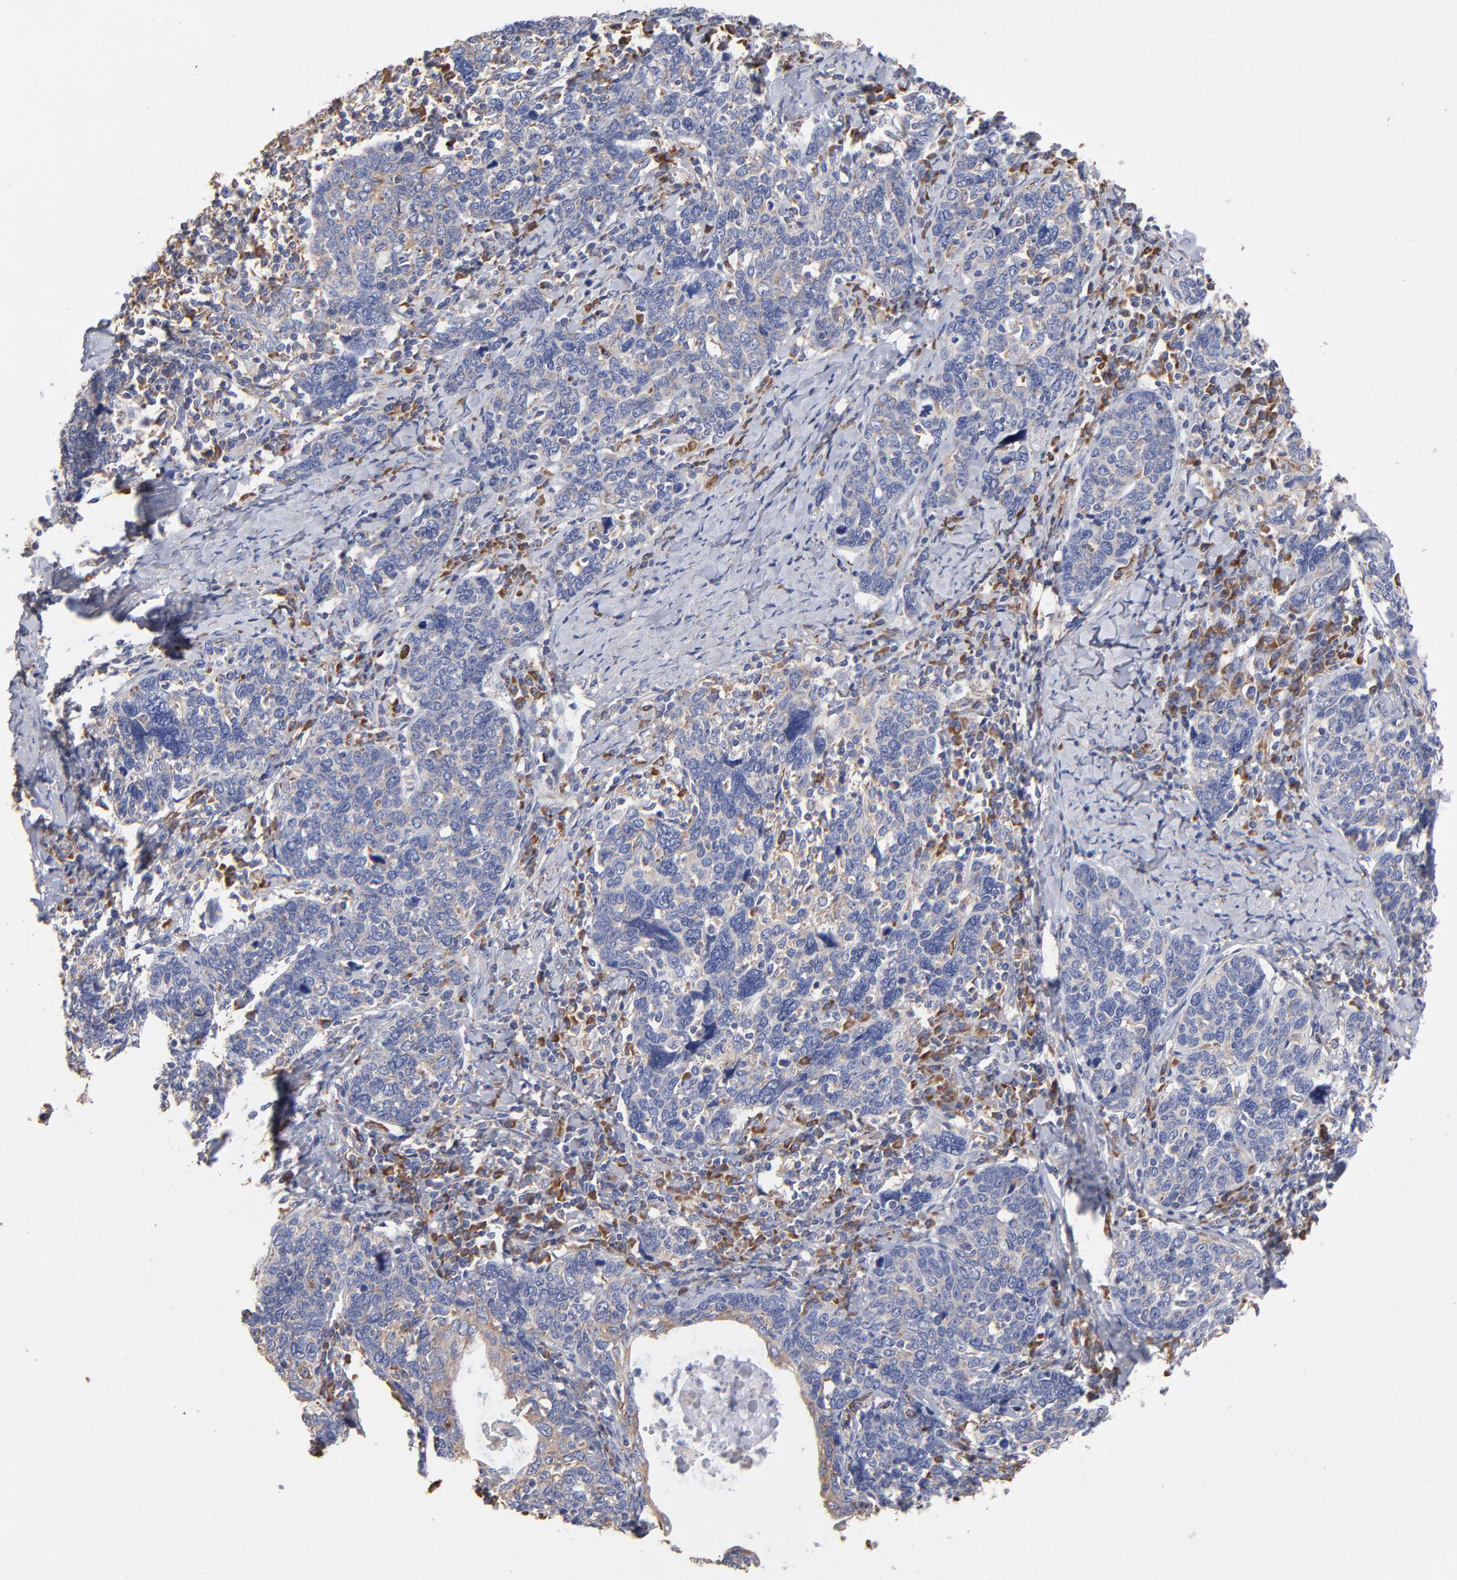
{"staining": {"intensity": "weak", "quantity": ">75%", "location": "cytoplasmic/membranous"}, "tissue": "cervical cancer", "cell_type": "Tumor cells", "image_type": "cancer", "snomed": [{"axis": "morphology", "description": "Squamous cell carcinoma, NOS"}, {"axis": "topography", "description": "Cervix"}], "caption": "DAB (3,3'-diaminobenzidine) immunohistochemical staining of human squamous cell carcinoma (cervical) demonstrates weak cytoplasmic/membranous protein staining in approximately >75% of tumor cells. (DAB = brown stain, brightfield microscopy at high magnification).", "gene": "RPL3", "patient": {"sex": "female", "age": 41}}